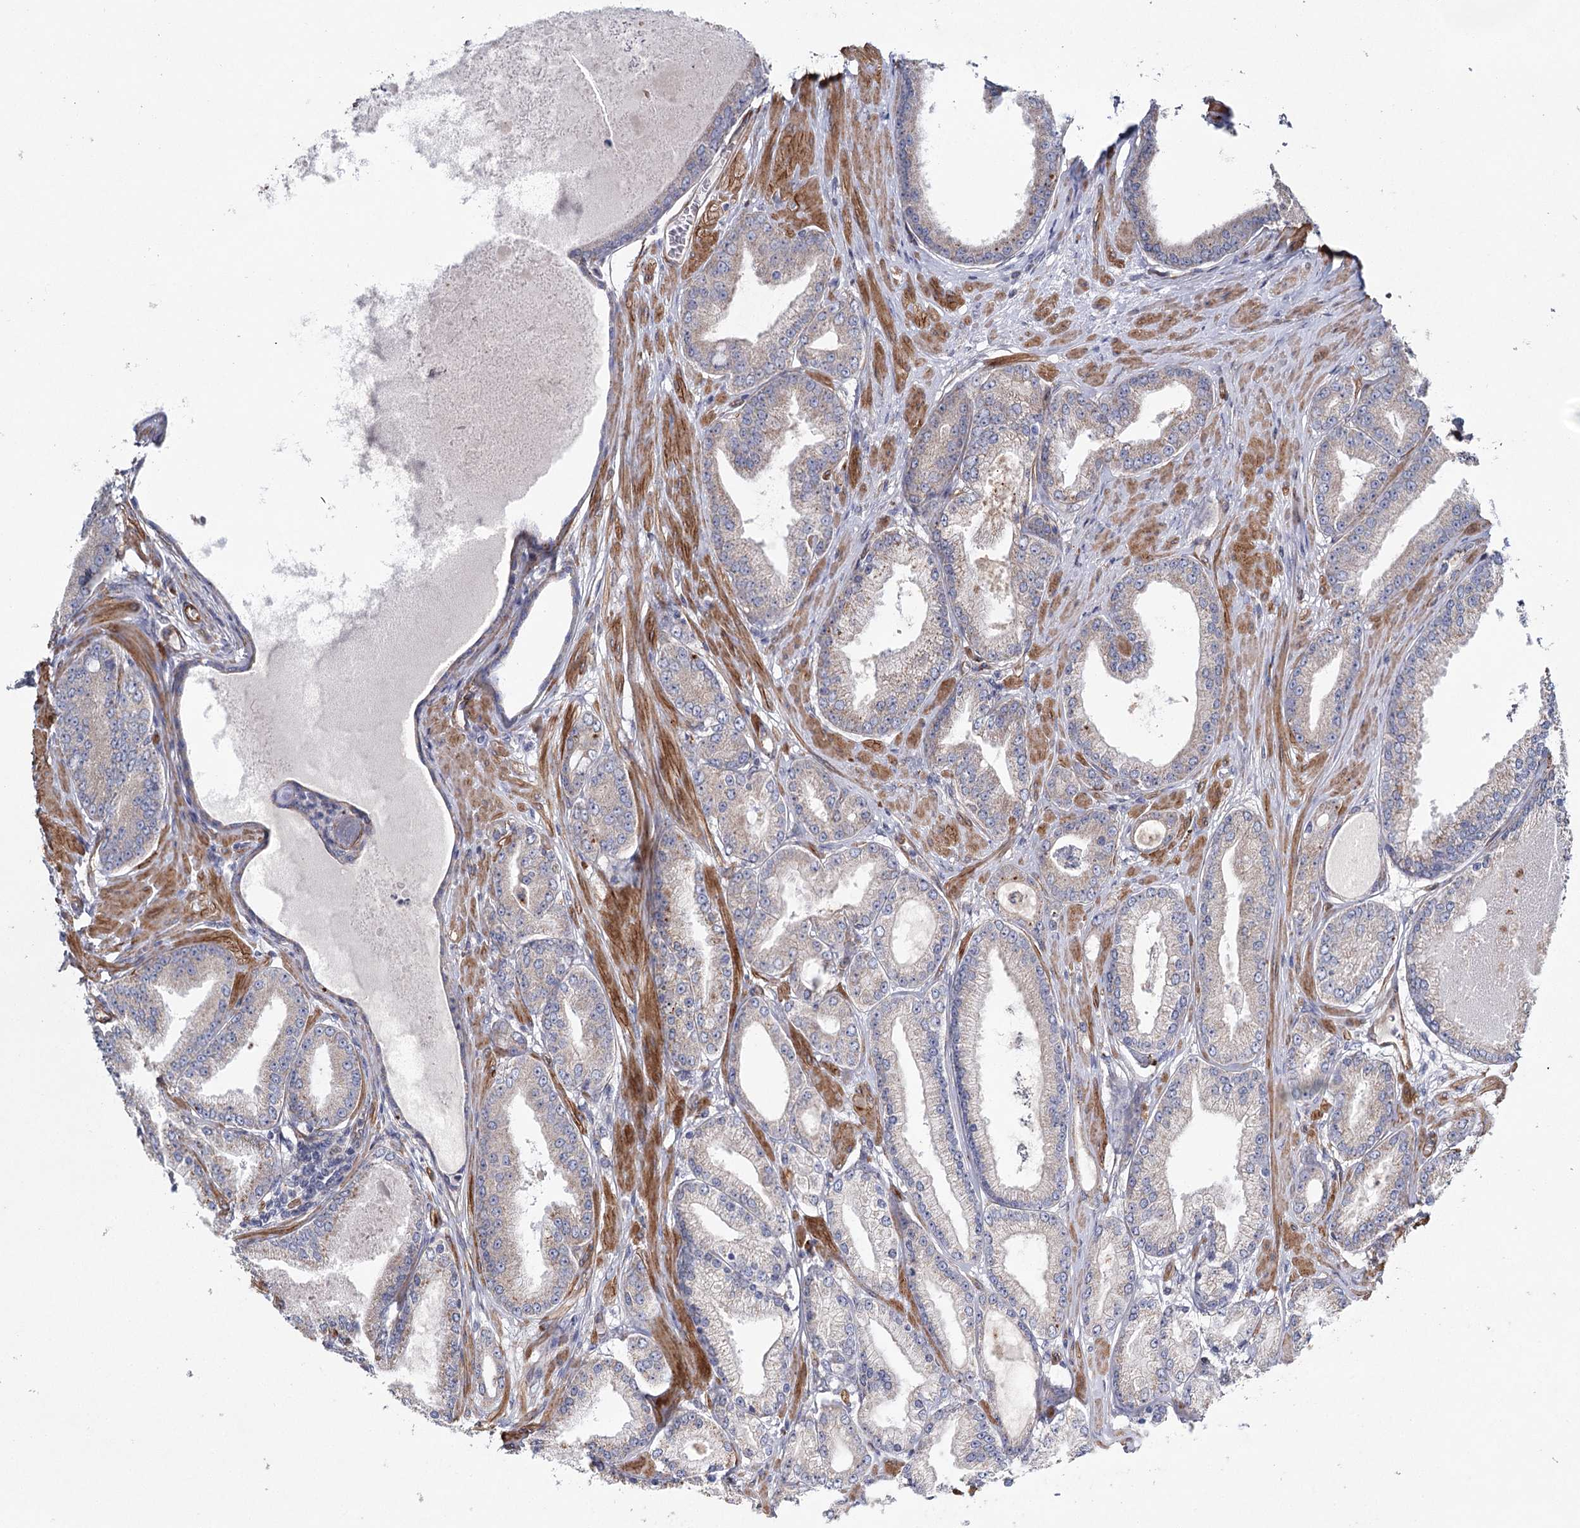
{"staining": {"intensity": "negative", "quantity": "none", "location": "none"}, "tissue": "prostate cancer", "cell_type": "Tumor cells", "image_type": "cancer", "snomed": [{"axis": "morphology", "description": "Adenocarcinoma, High grade"}, {"axis": "topography", "description": "Prostate"}], "caption": "Immunohistochemical staining of prostate cancer displays no significant expression in tumor cells.", "gene": "TMEM164", "patient": {"sex": "male", "age": 59}}